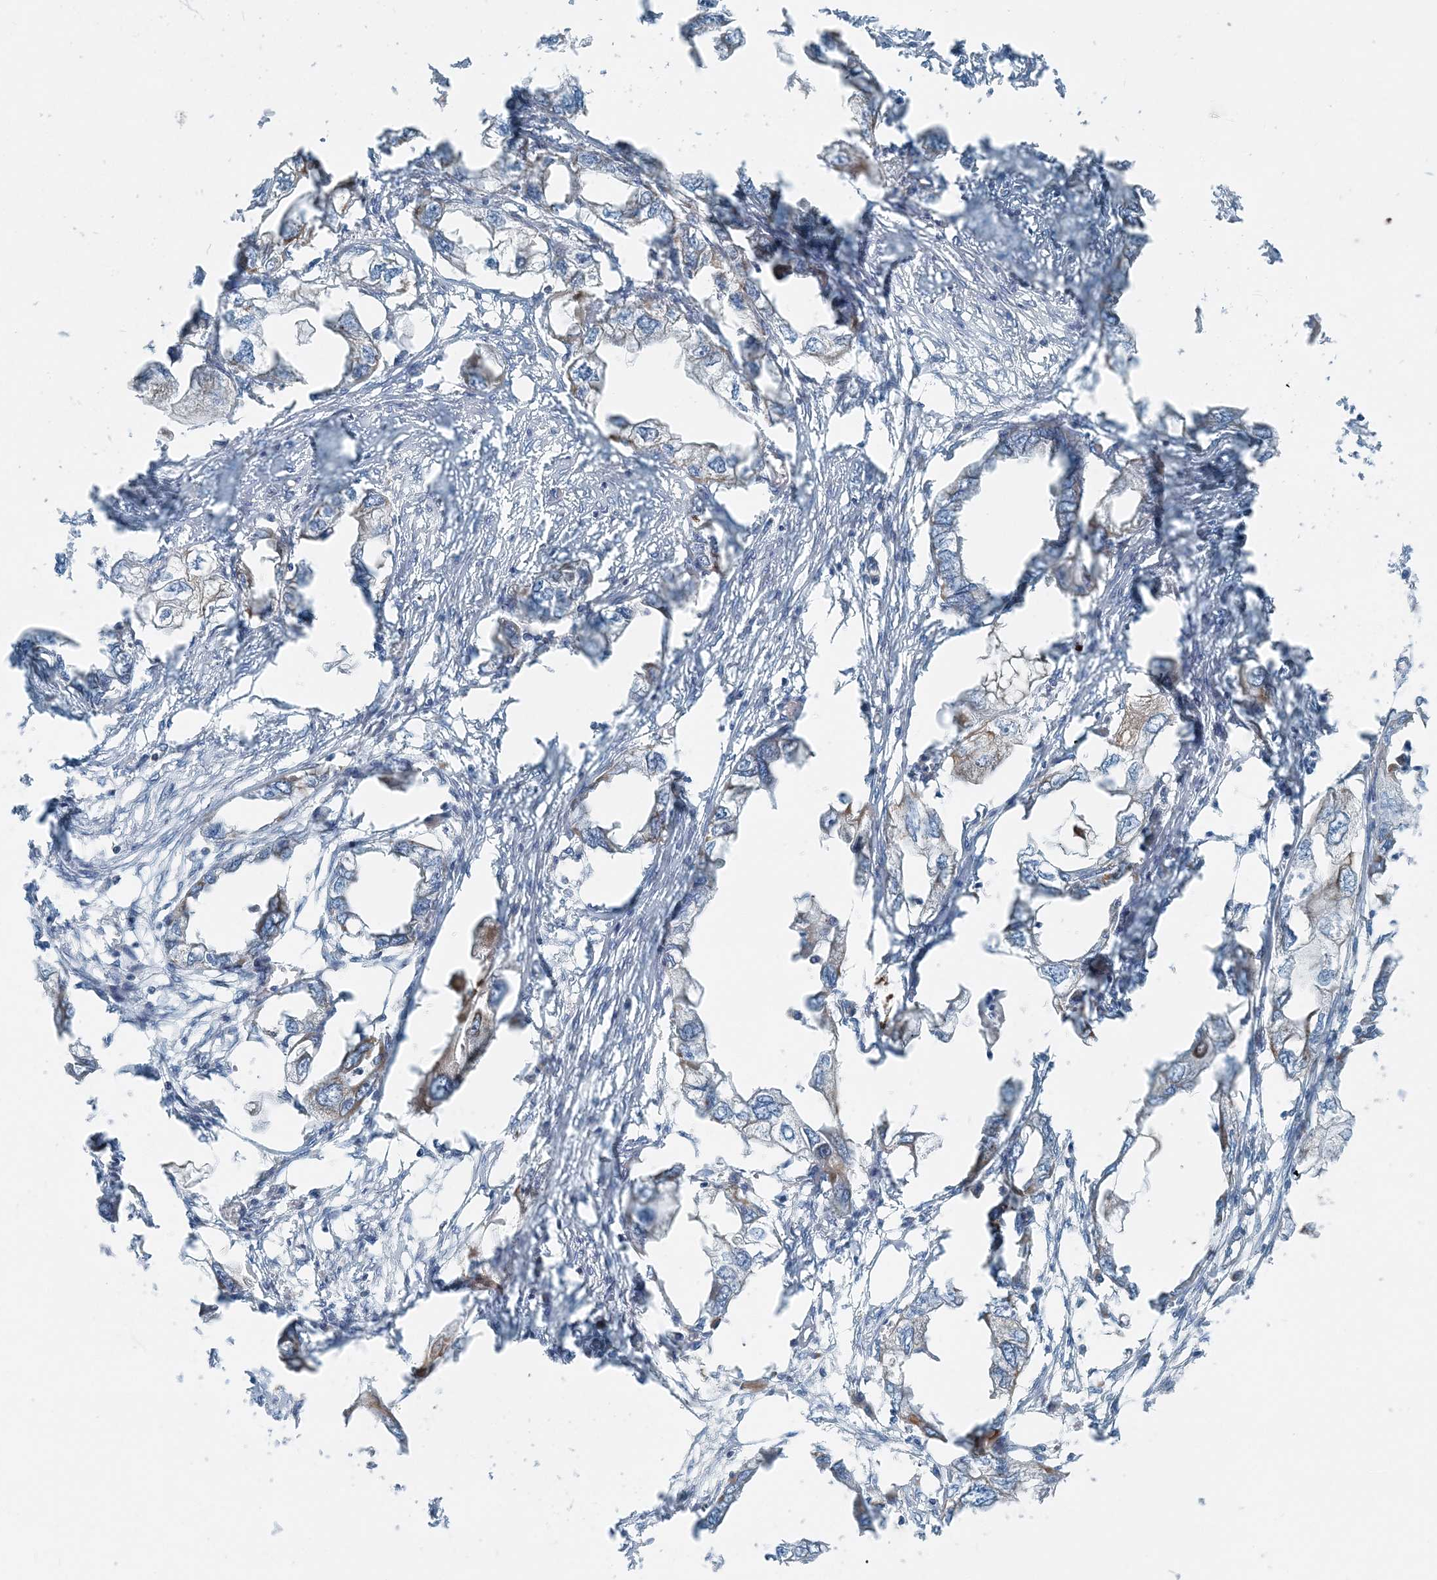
{"staining": {"intensity": "negative", "quantity": "none", "location": "none"}, "tissue": "endometrial cancer", "cell_type": "Tumor cells", "image_type": "cancer", "snomed": [{"axis": "morphology", "description": "Adenocarcinoma, NOS"}, {"axis": "morphology", "description": "Adenocarcinoma, metastatic, NOS"}, {"axis": "topography", "description": "Adipose tissue"}, {"axis": "topography", "description": "Endometrium"}], "caption": "IHC photomicrograph of endometrial cancer stained for a protein (brown), which displays no staining in tumor cells.", "gene": "INTU", "patient": {"sex": "female", "age": 67}}